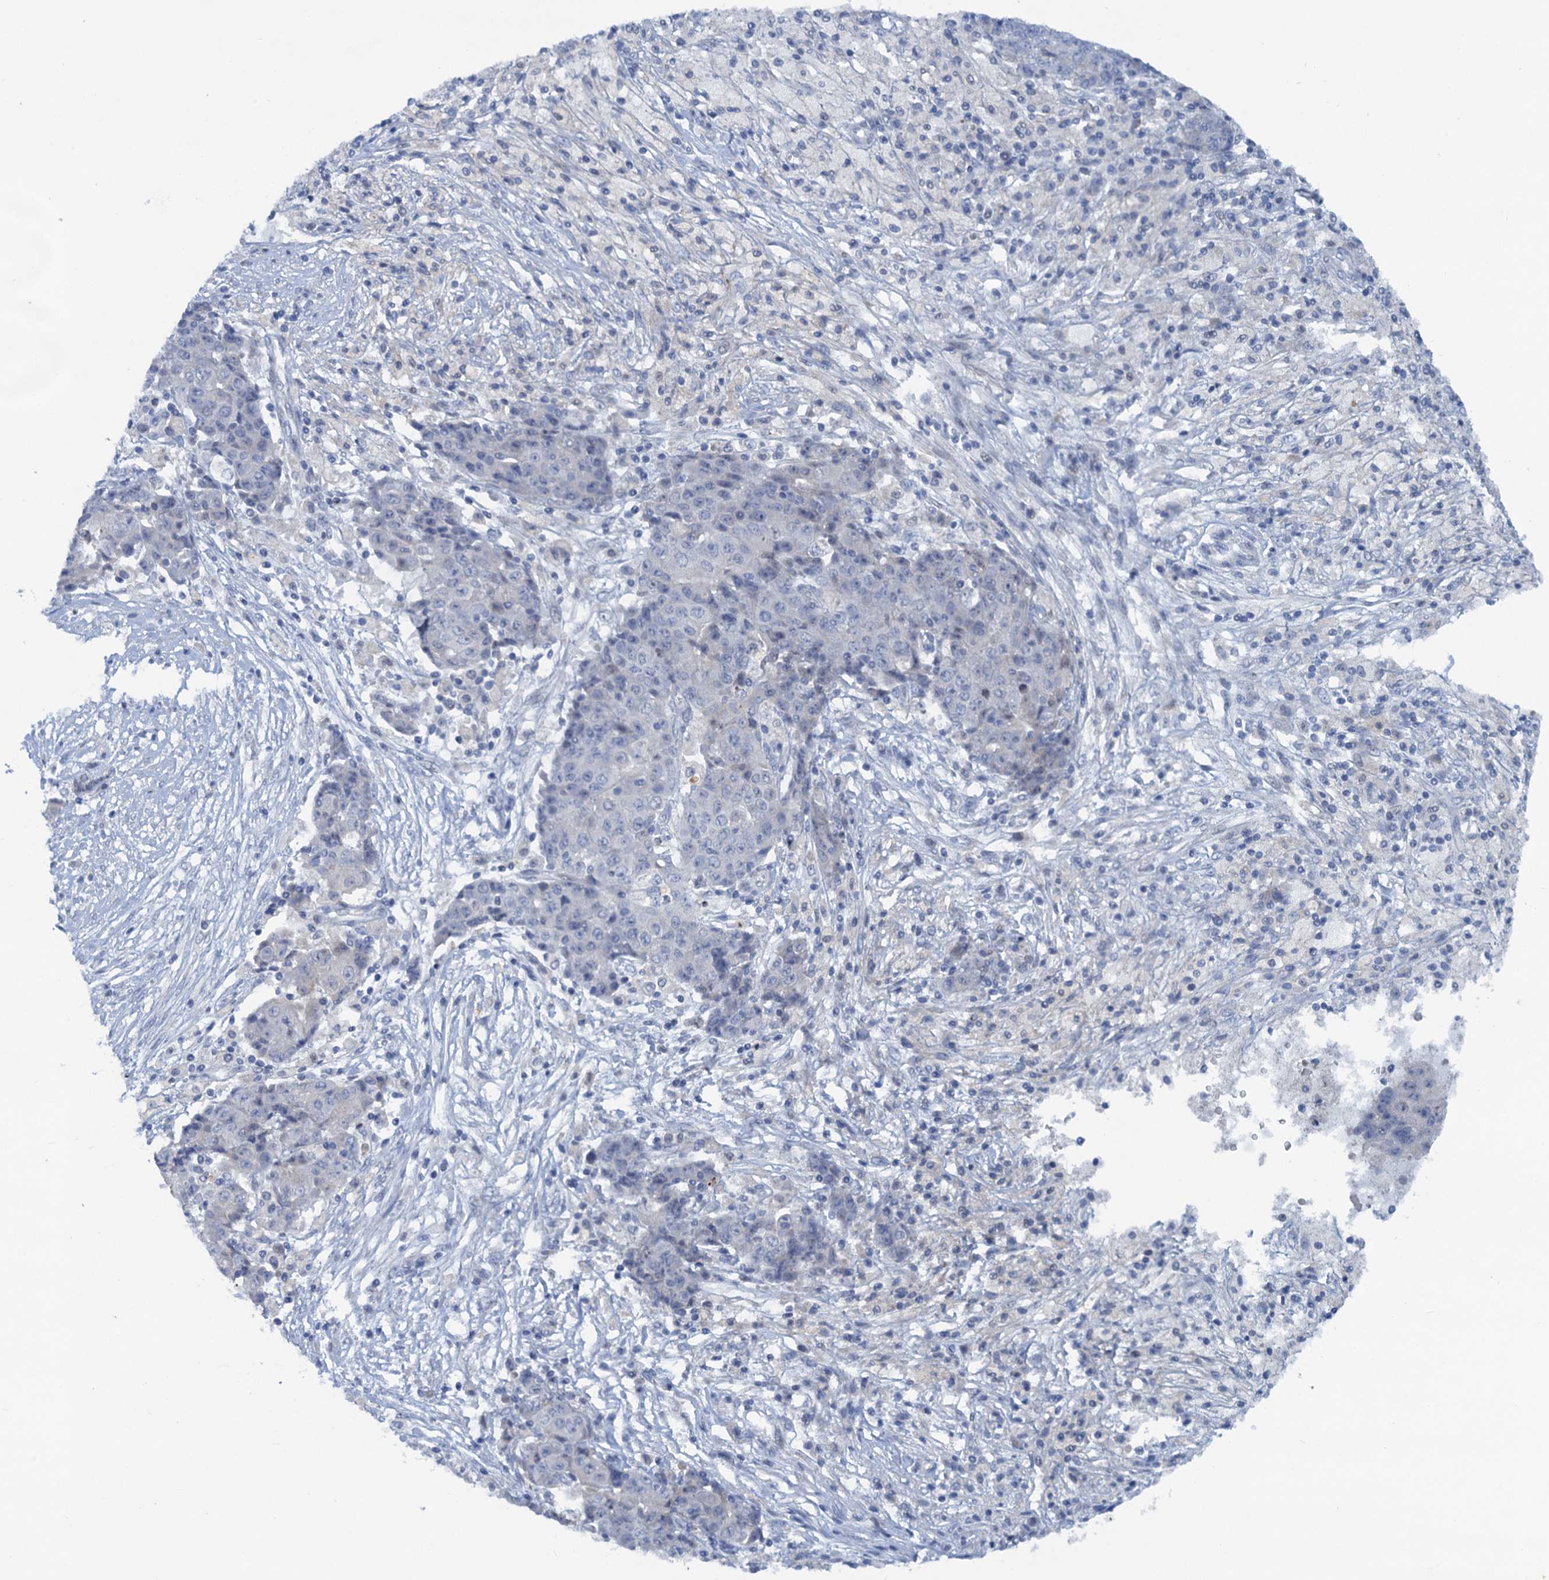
{"staining": {"intensity": "negative", "quantity": "none", "location": "none"}, "tissue": "ovarian cancer", "cell_type": "Tumor cells", "image_type": "cancer", "snomed": [{"axis": "morphology", "description": "Carcinoma, endometroid"}, {"axis": "topography", "description": "Ovary"}], "caption": "The photomicrograph shows no significant staining in tumor cells of ovarian cancer (endometroid carcinoma).", "gene": "QPCTL", "patient": {"sex": "female", "age": 42}}